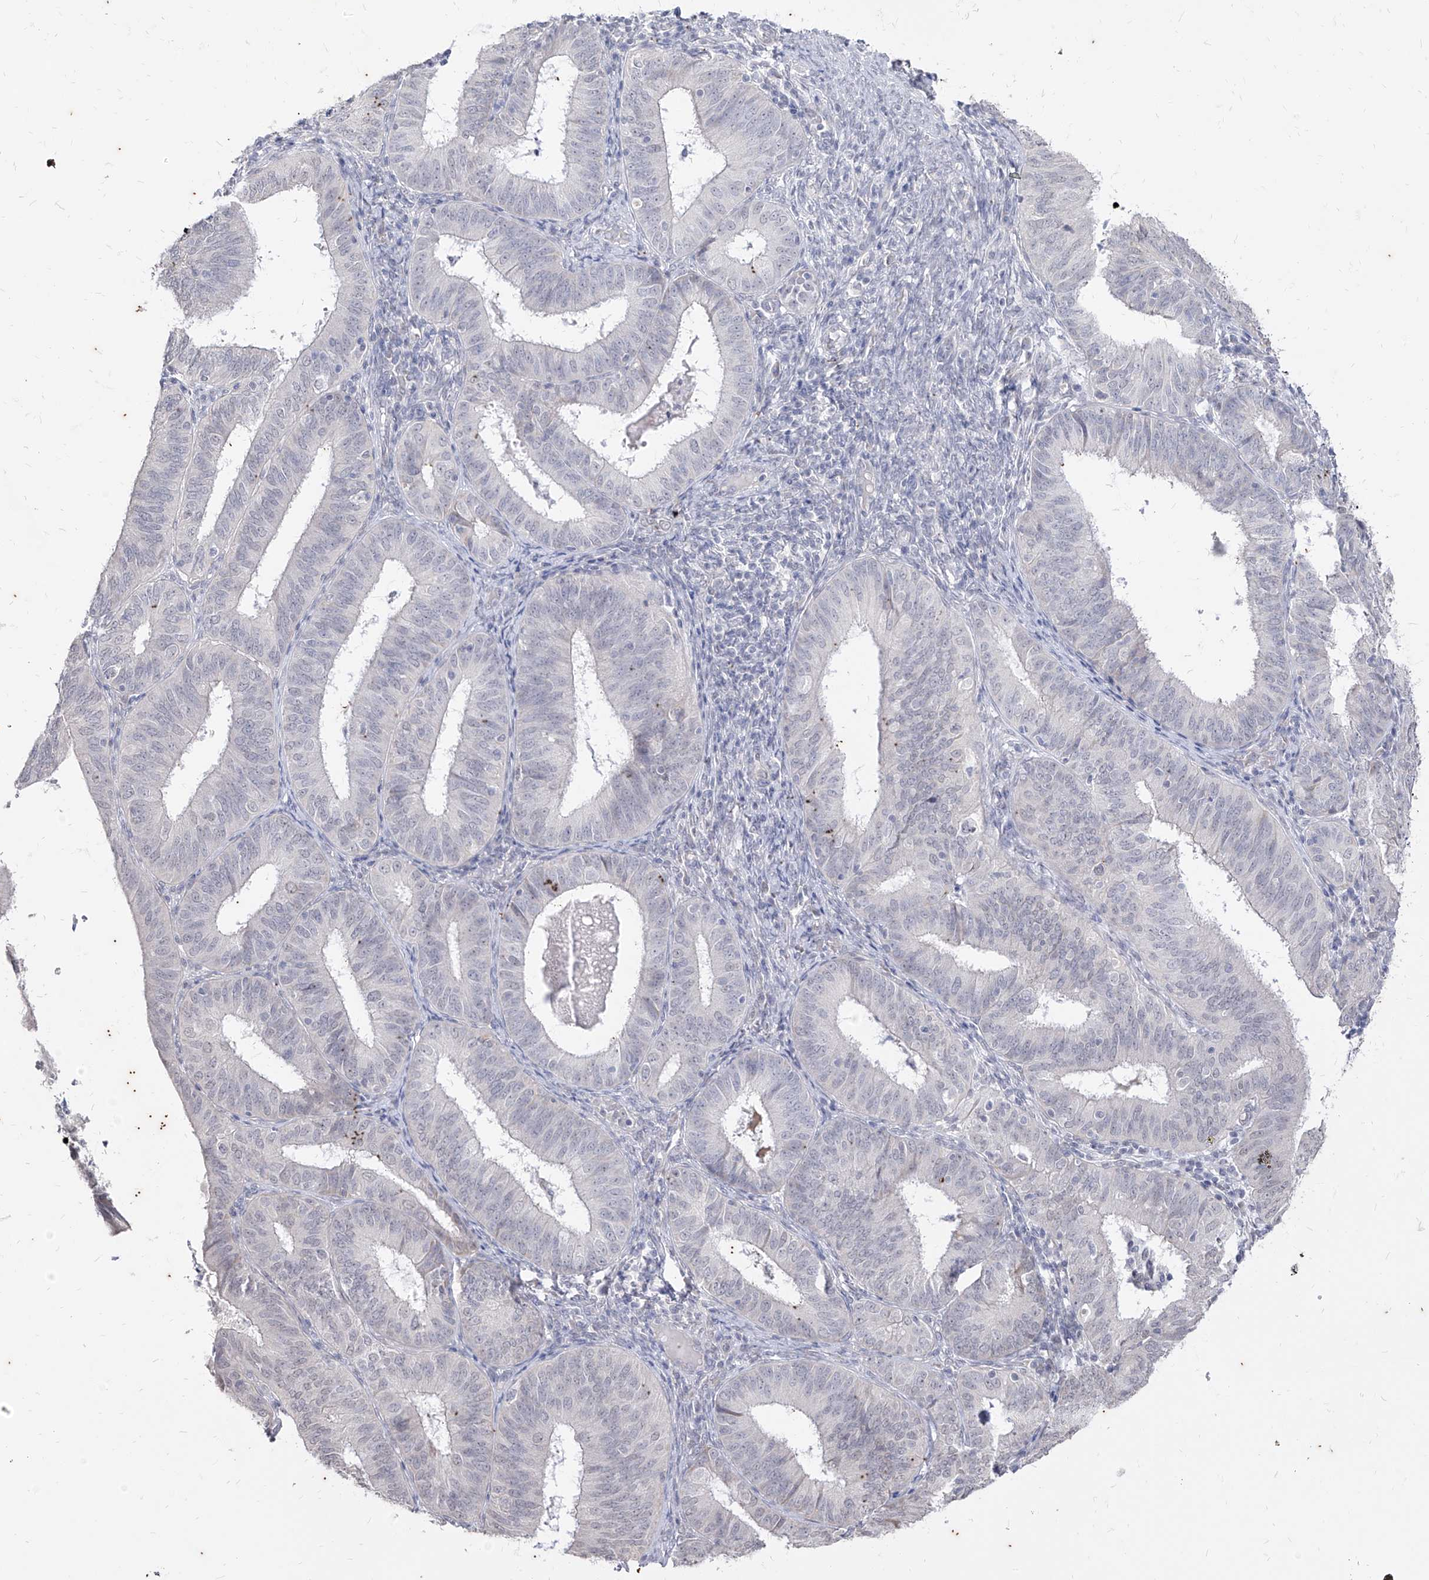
{"staining": {"intensity": "negative", "quantity": "none", "location": "none"}, "tissue": "endometrial cancer", "cell_type": "Tumor cells", "image_type": "cancer", "snomed": [{"axis": "morphology", "description": "Adenocarcinoma, NOS"}, {"axis": "topography", "description": "Endometrium"}], "caption": "There is no significant positivity in tumor cells of endometrial adenocarcinoma. (DAB IHC visualized using brightfield microscopy, high magnification).", "gene": "PHF20L1", "patient": {"sex": "female", "age": 51}}